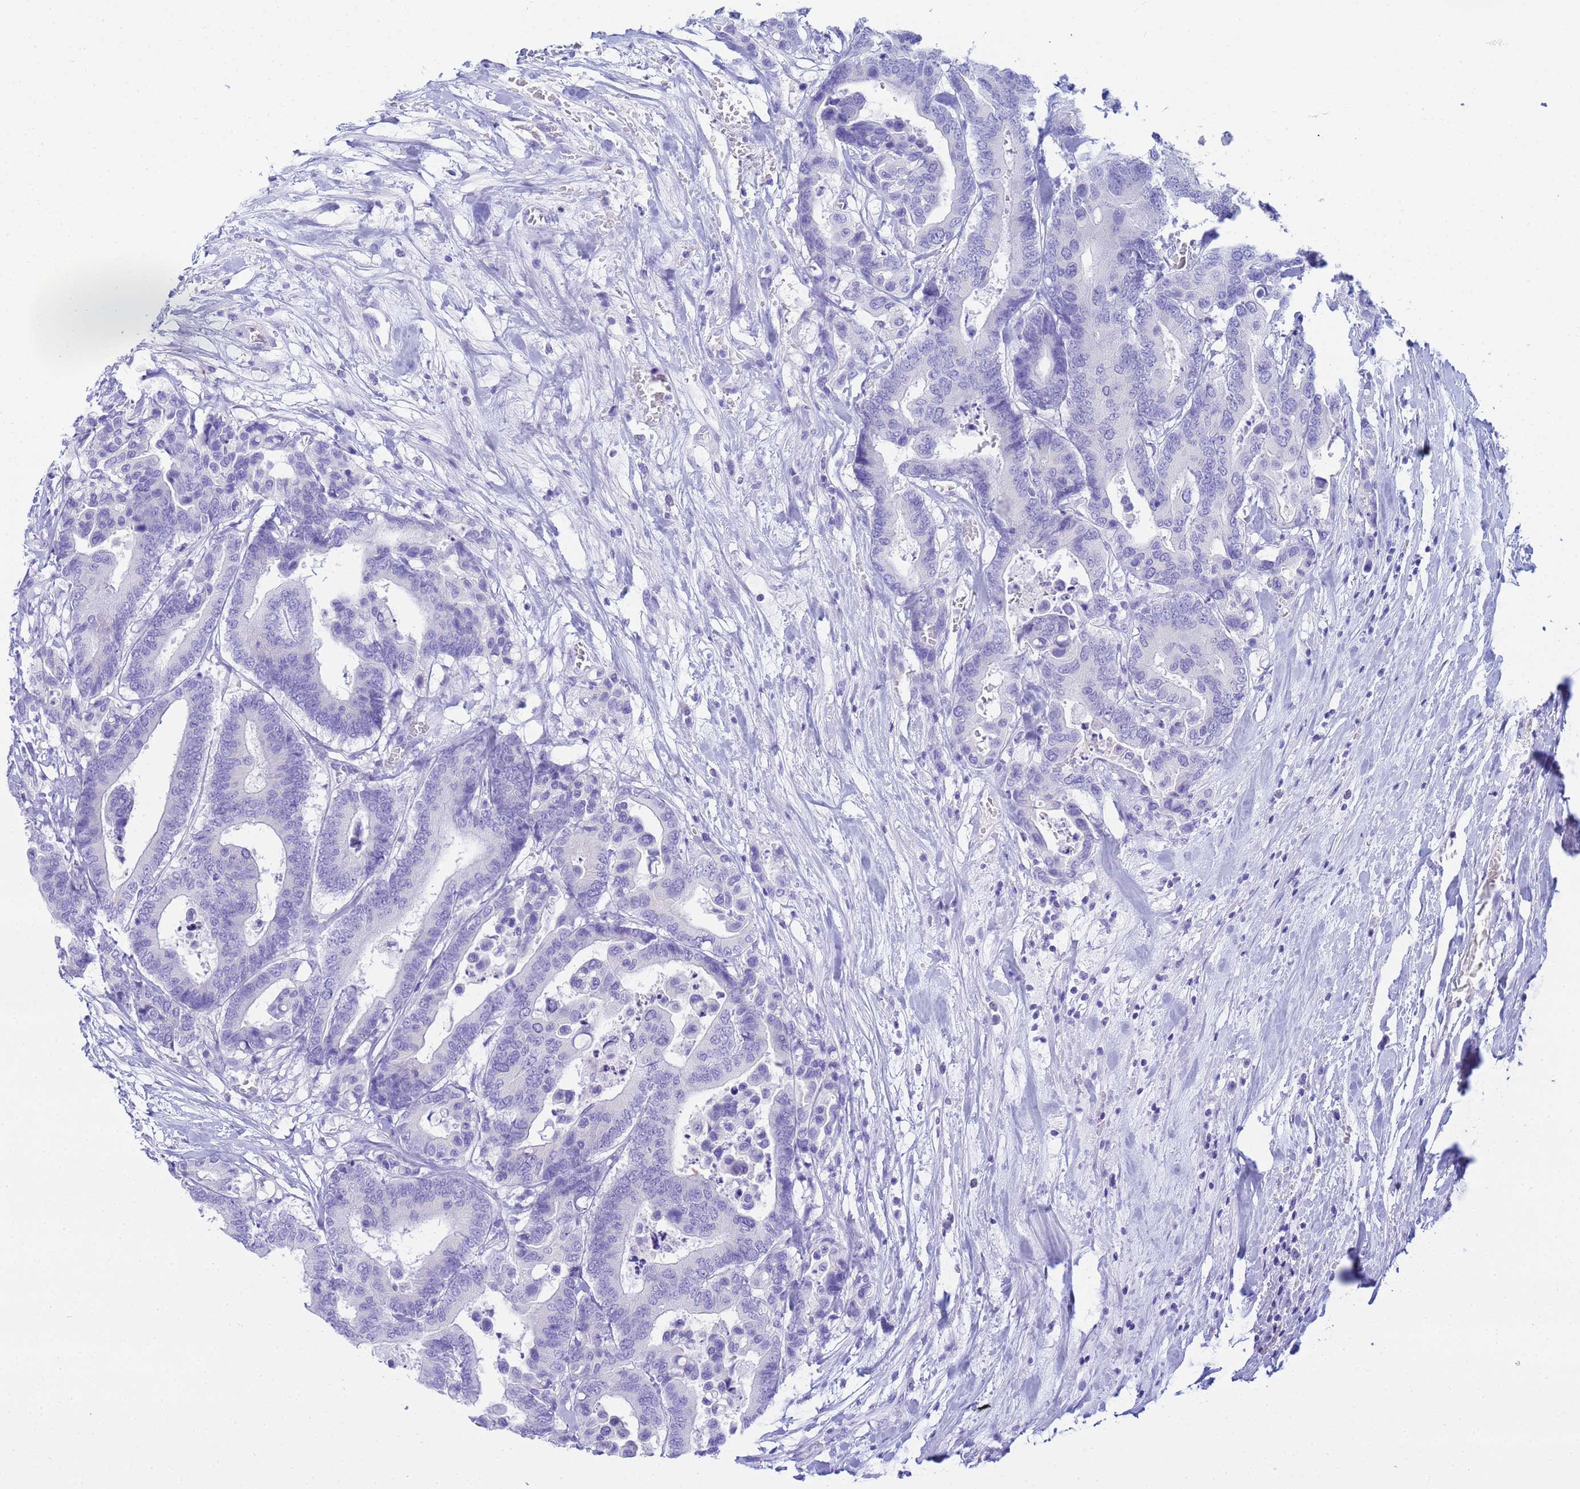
{"staining": {"intensity": "negative", "quantity": "none", "location": "none"}, "tissue": "colorectal cancer", "cell_type": "Tumor cells", "image_type": "cancer", "snomed": [{"axis": "morphology", "description": "Normal tissue, NOS"}, {"axis": "morphology", "description": "Adenocarcinoma, NOS"}, {"axis": "topography", "description": "Colon"}], "caption": "Immunohistochemistry of human colorectal cancer (adenocarcinoma) displays no staining in tumor cells.", "gene": "AQP12A", "patient": {"sex": "male", "age": 82}}